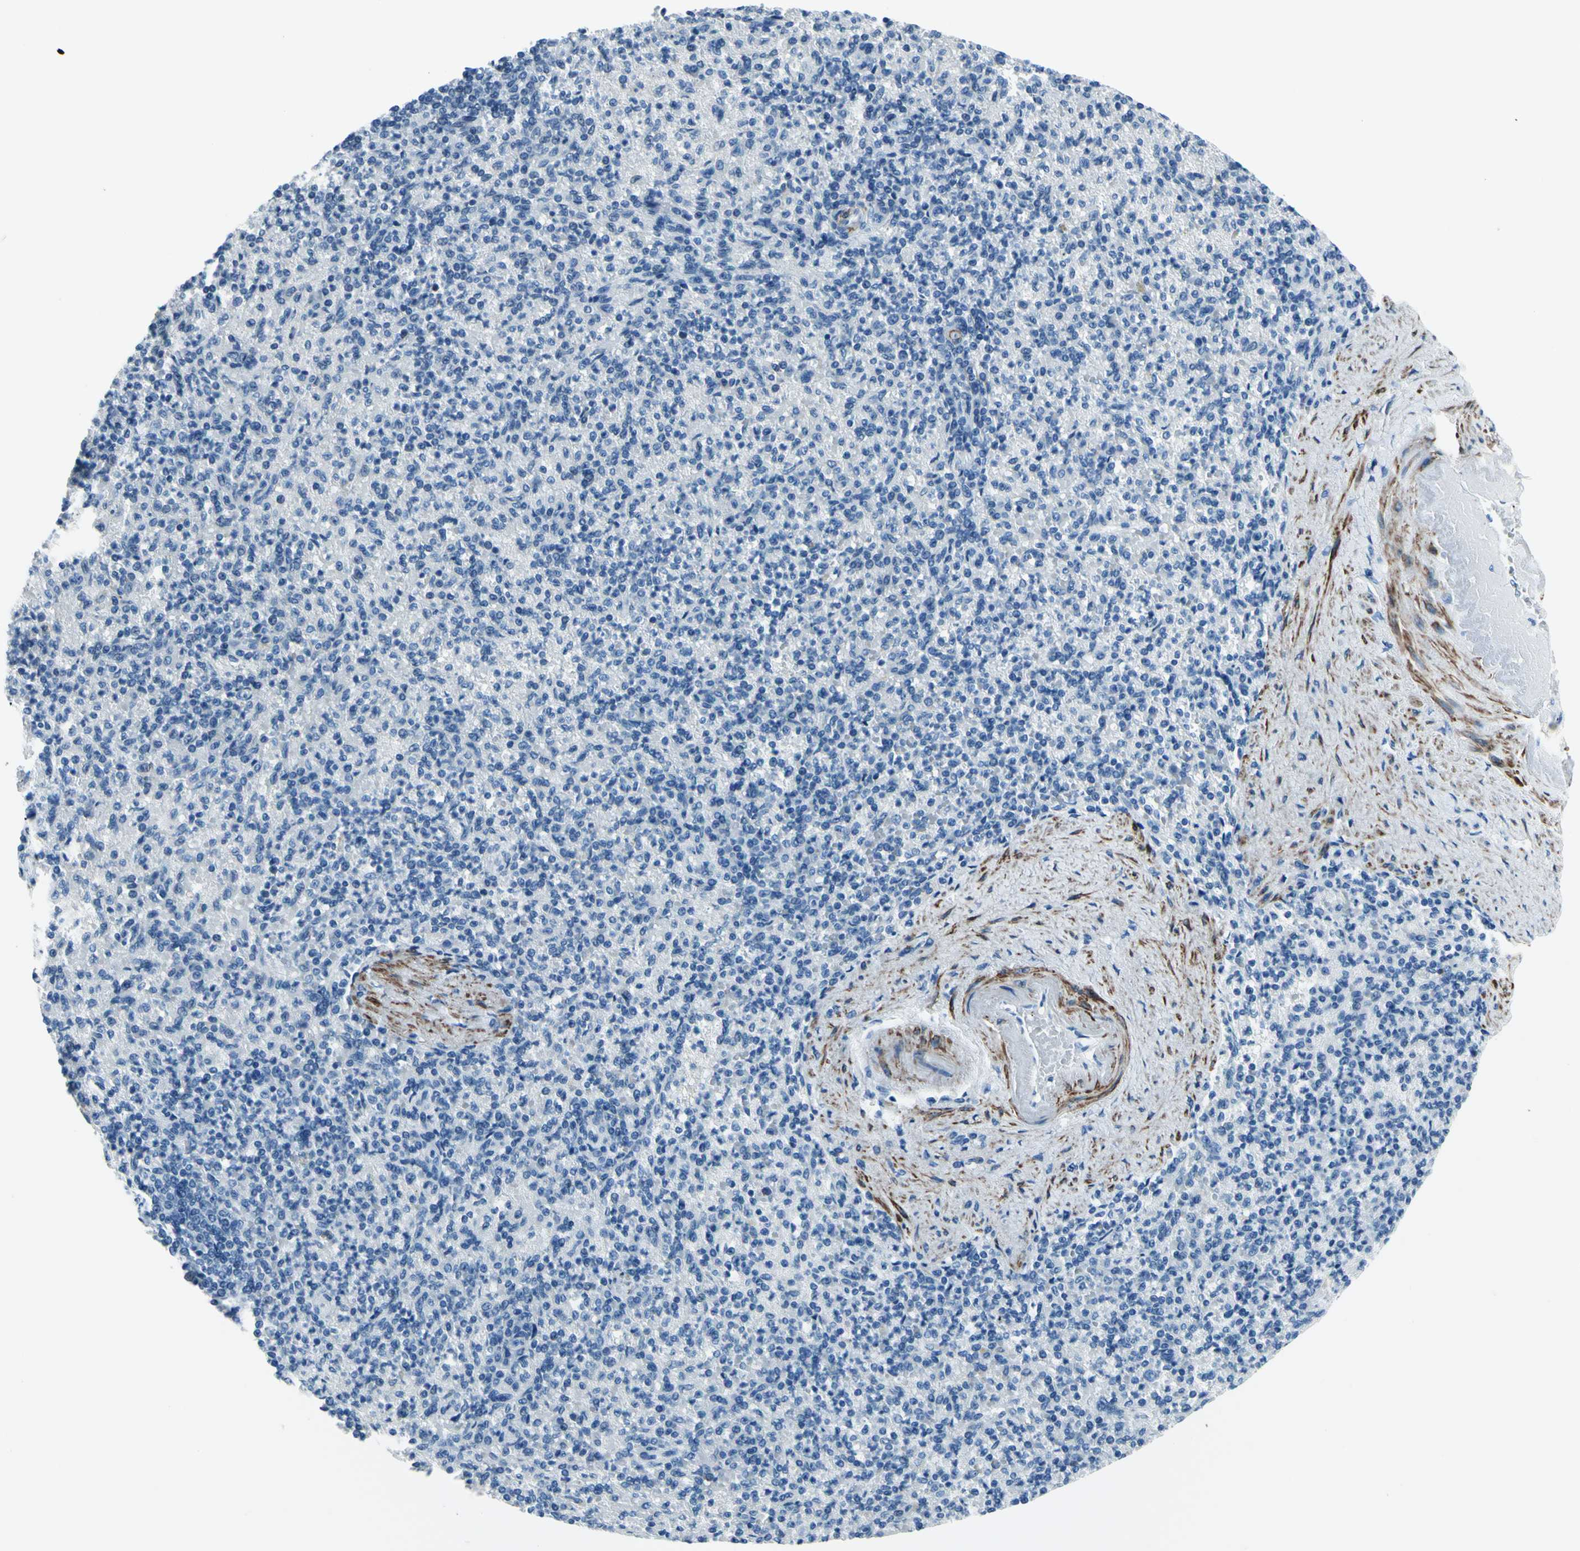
{"staining": {"intensity": "negative", "quantity": "none", "location": "none"}, "tissue": "spleen", "cell_type": "Cells in red pulp", "image_type": "normal", "snomed": [{"axis": "morphology", "description": "Normal tissue, NOS"}, {"axis": "topography", "description": "Spleen"}], "caption": "This is an IHC photomicrograph of benign human spleen. There is no staining in cells in red pulp.", "gene": "CDH15", "patient": {"sex": "female", "age": 74}}